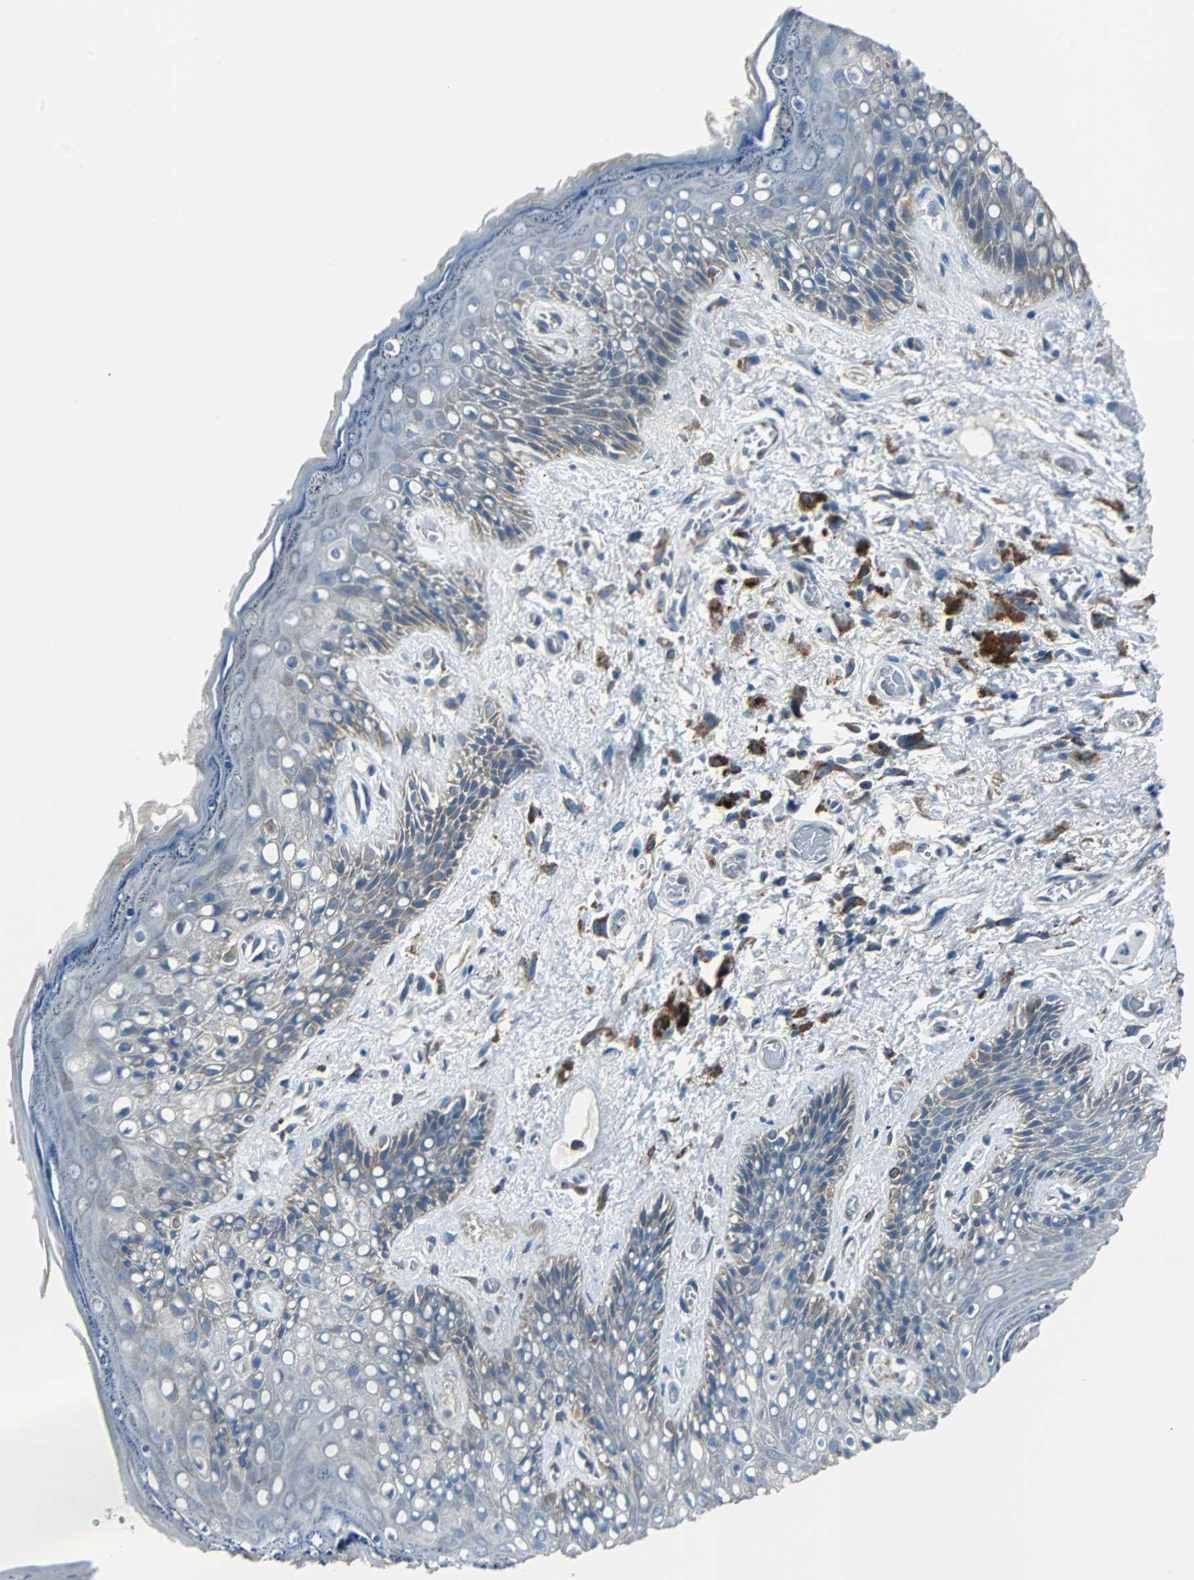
{"staining": {"intensity": "weak", "quantity": "<25%", "location": "cytoplasmic/membranous"}, "tissue": "skin", "cell_type": "Epidermal cells", "image_type": "normal", "snomed": [{"axis": "morphology", "description": "Normal tissue, NOS"}, {"axis": "topography", "description": "Anal"}], "caption": "The IHC photomicrograph has no significant staining in epidermal cells of skin. (Immunohistochemistry, brightfield microscopy, high magnification).", "gene": "PDIA4", "patient": {"sex": "female", "age": 46}}